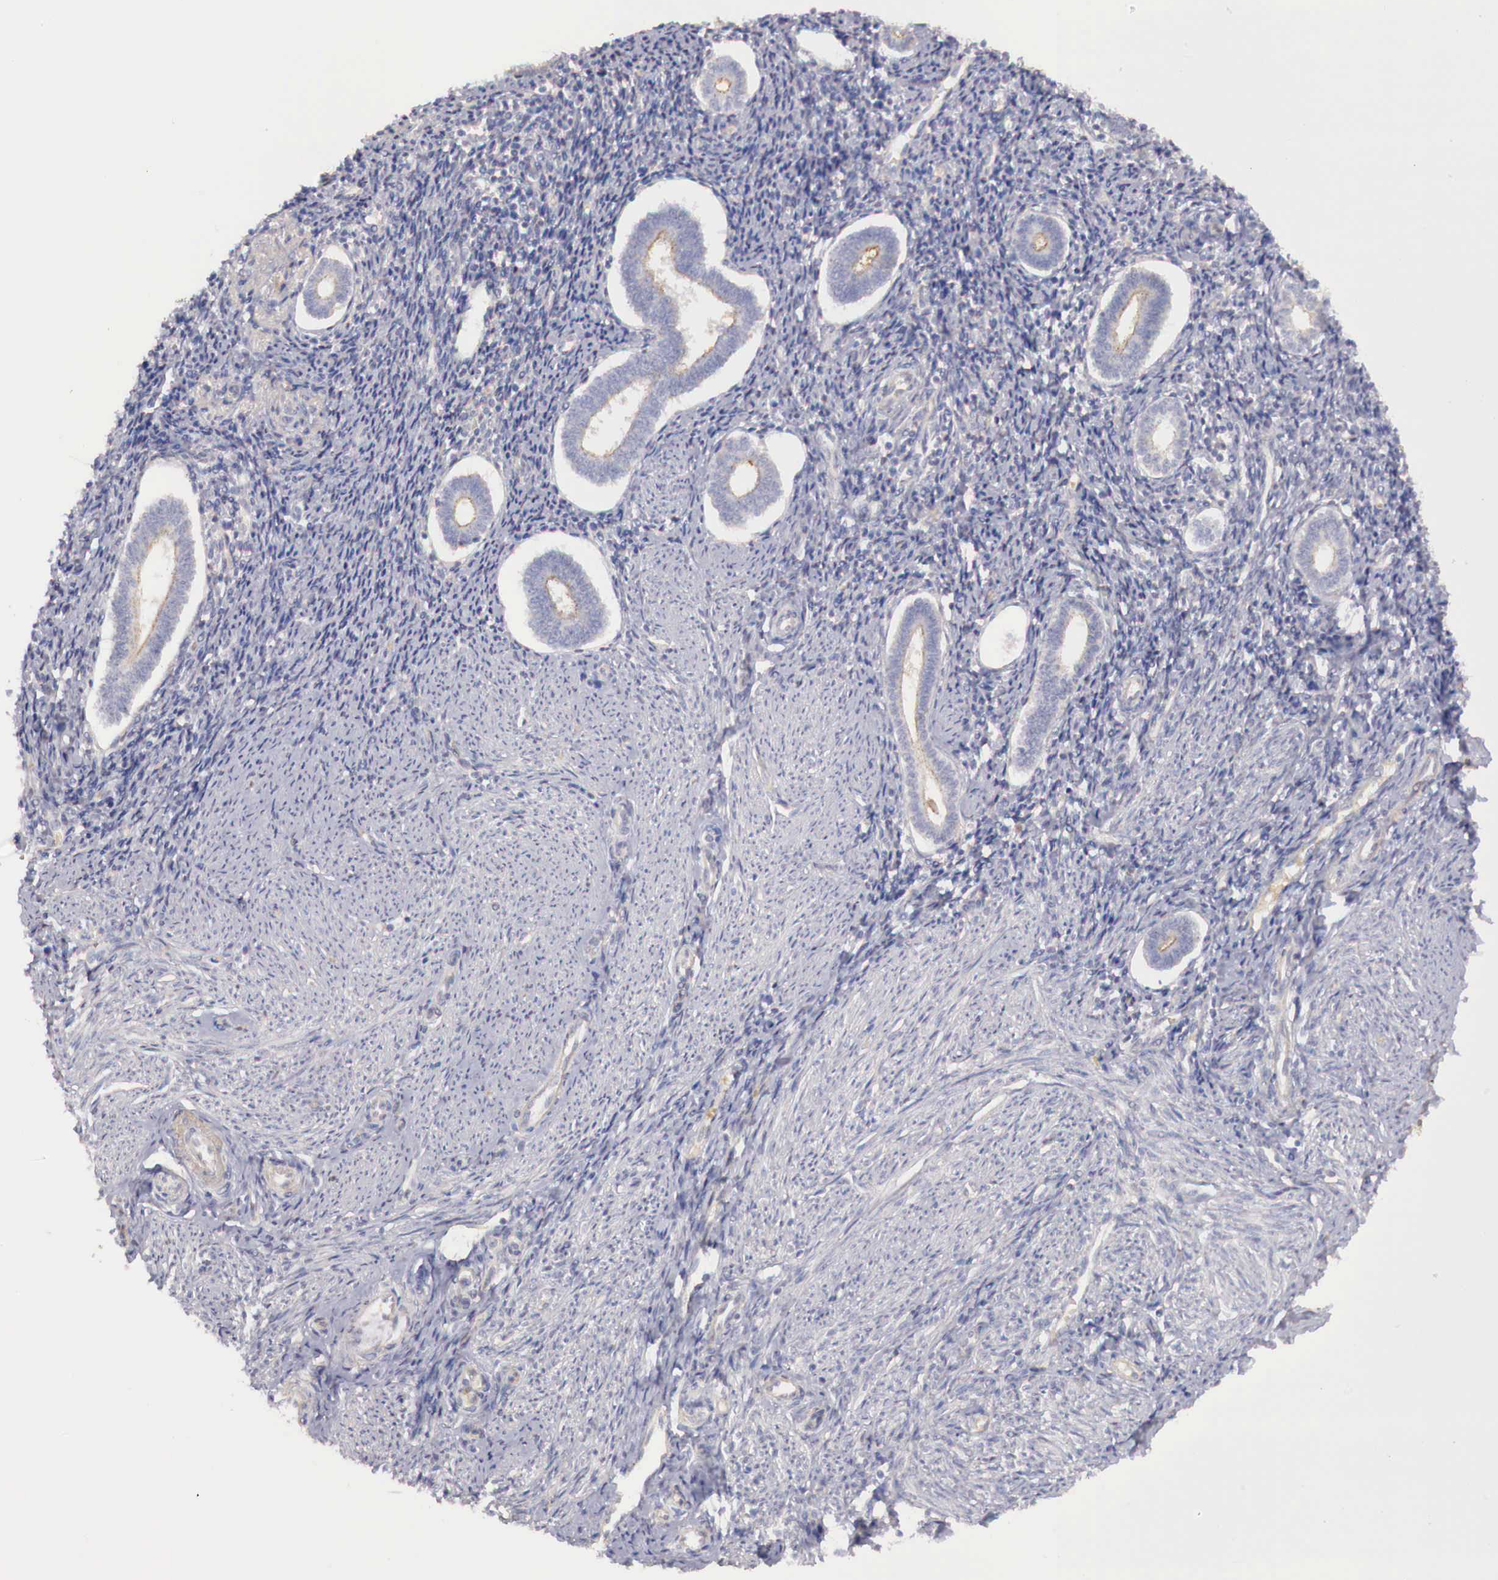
{"staining": {"intensity": "negative", "quantity": "none", "location": "none"}, "tissue": "endometrium", "cell_type": "Cells in endometrial stroma", "image_type": "normal", "snomed": [{"axis": "morphology", "description": "Normal tissue, NOS"}, {"axis": "topography", "description": "Endometrium"}], "caption": "High magnification brightfield microscopy of unremarkable endometrium stained with DAB (brown) and counterstained with hematoxylin (blue): cells in endometrial stroma show no significant staining.", "gene": "KLHDC7B", "patient": {"sex": "female", "age": 52}}